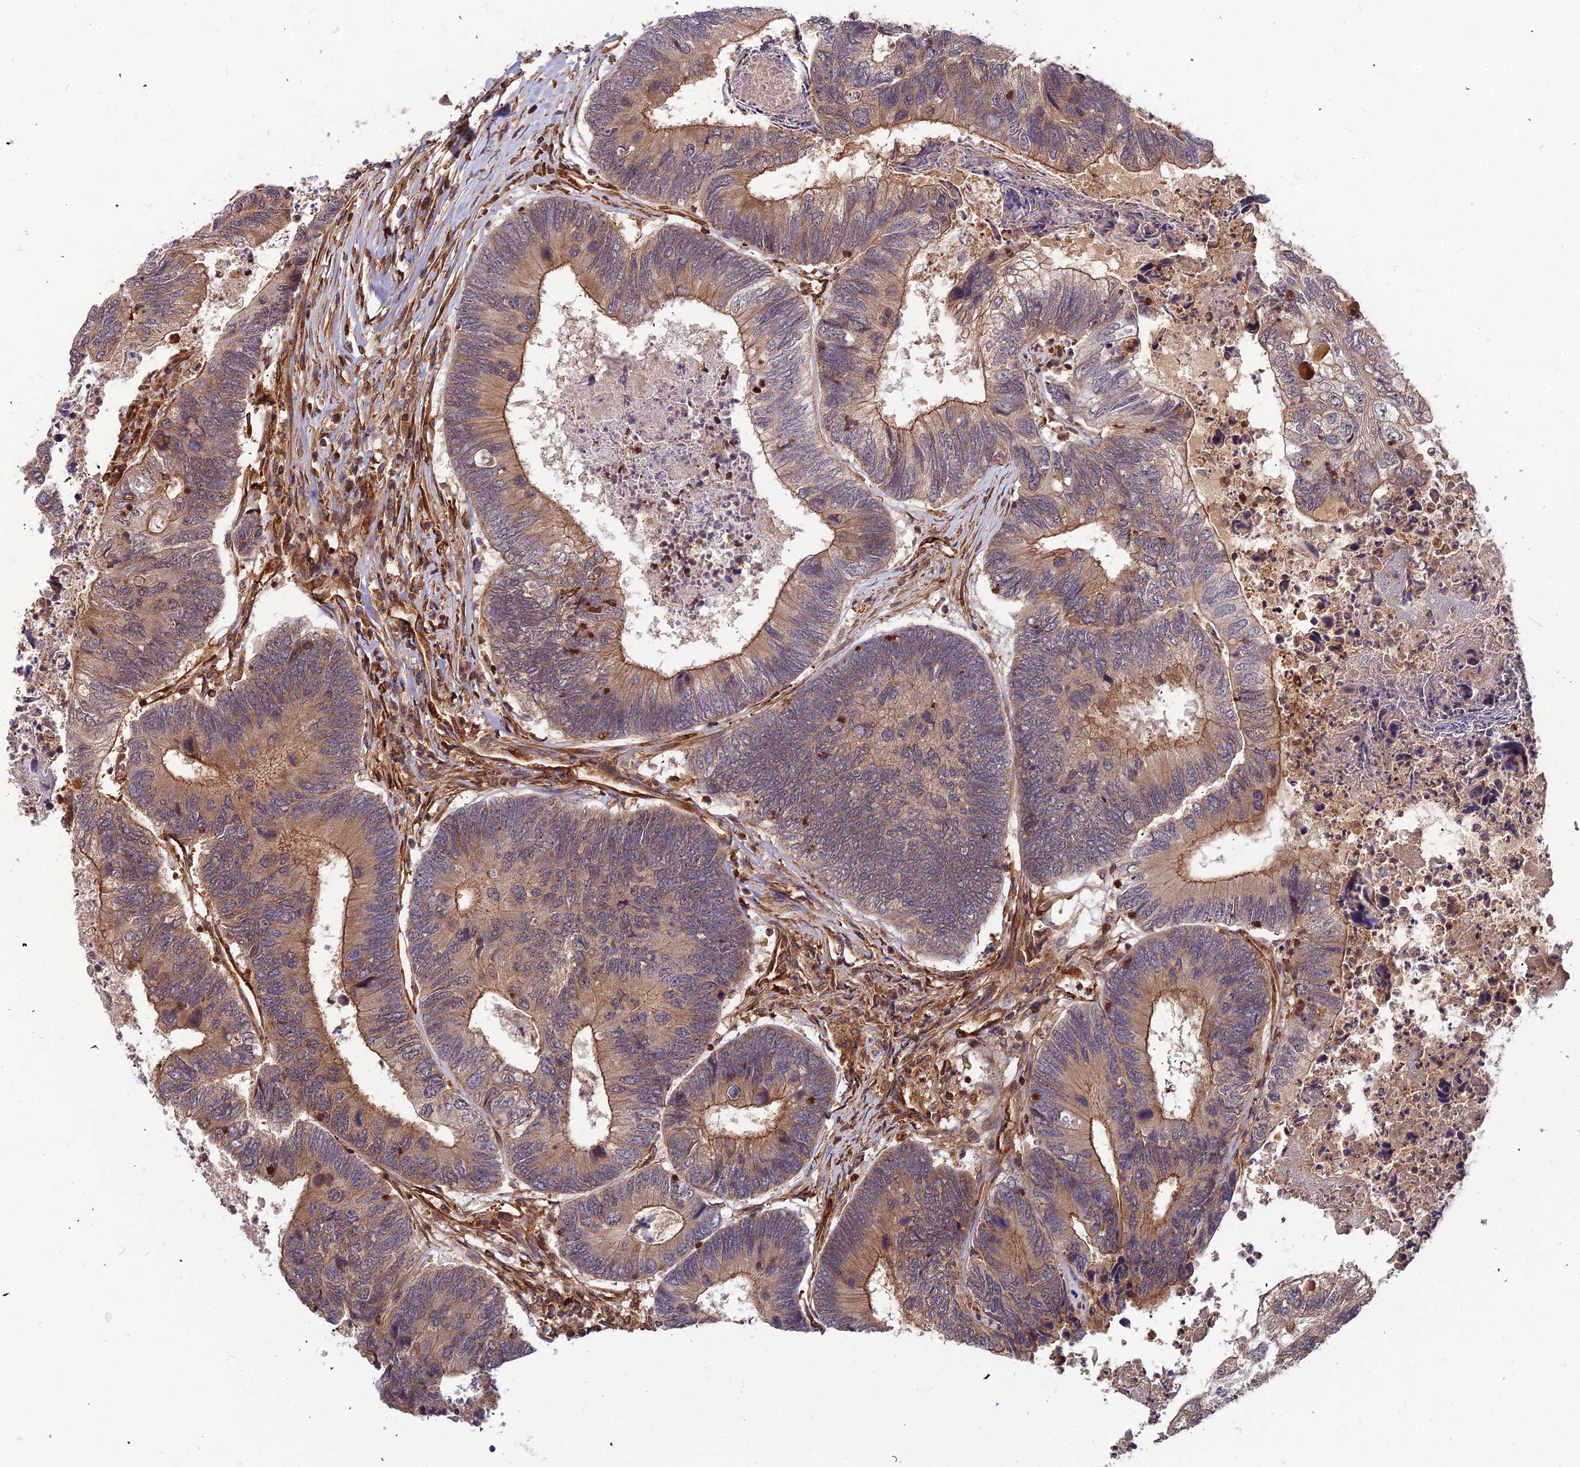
{"staining": {"intensity": "moderate", "quantity": ">75%", "location": "cytoplasmic/membranous"}, "tissue": "colorectal cancer", "cell_type": "Tumor cells", "image_type": "cancer", "snomed": [{"axis": "morphology", "description": "Adenocarcinoma, NOS"}, {"axis": "topography", "description": "Colon"}], "caption": "Immunohistochemical staining of human colorectal adenocarcinoma displays moderate cytoplasmic/membranous protein positivity in approximately >75% of tumor cells.", "gene": "ZNF467", "patient": {"sex": "female", "age": 67}}